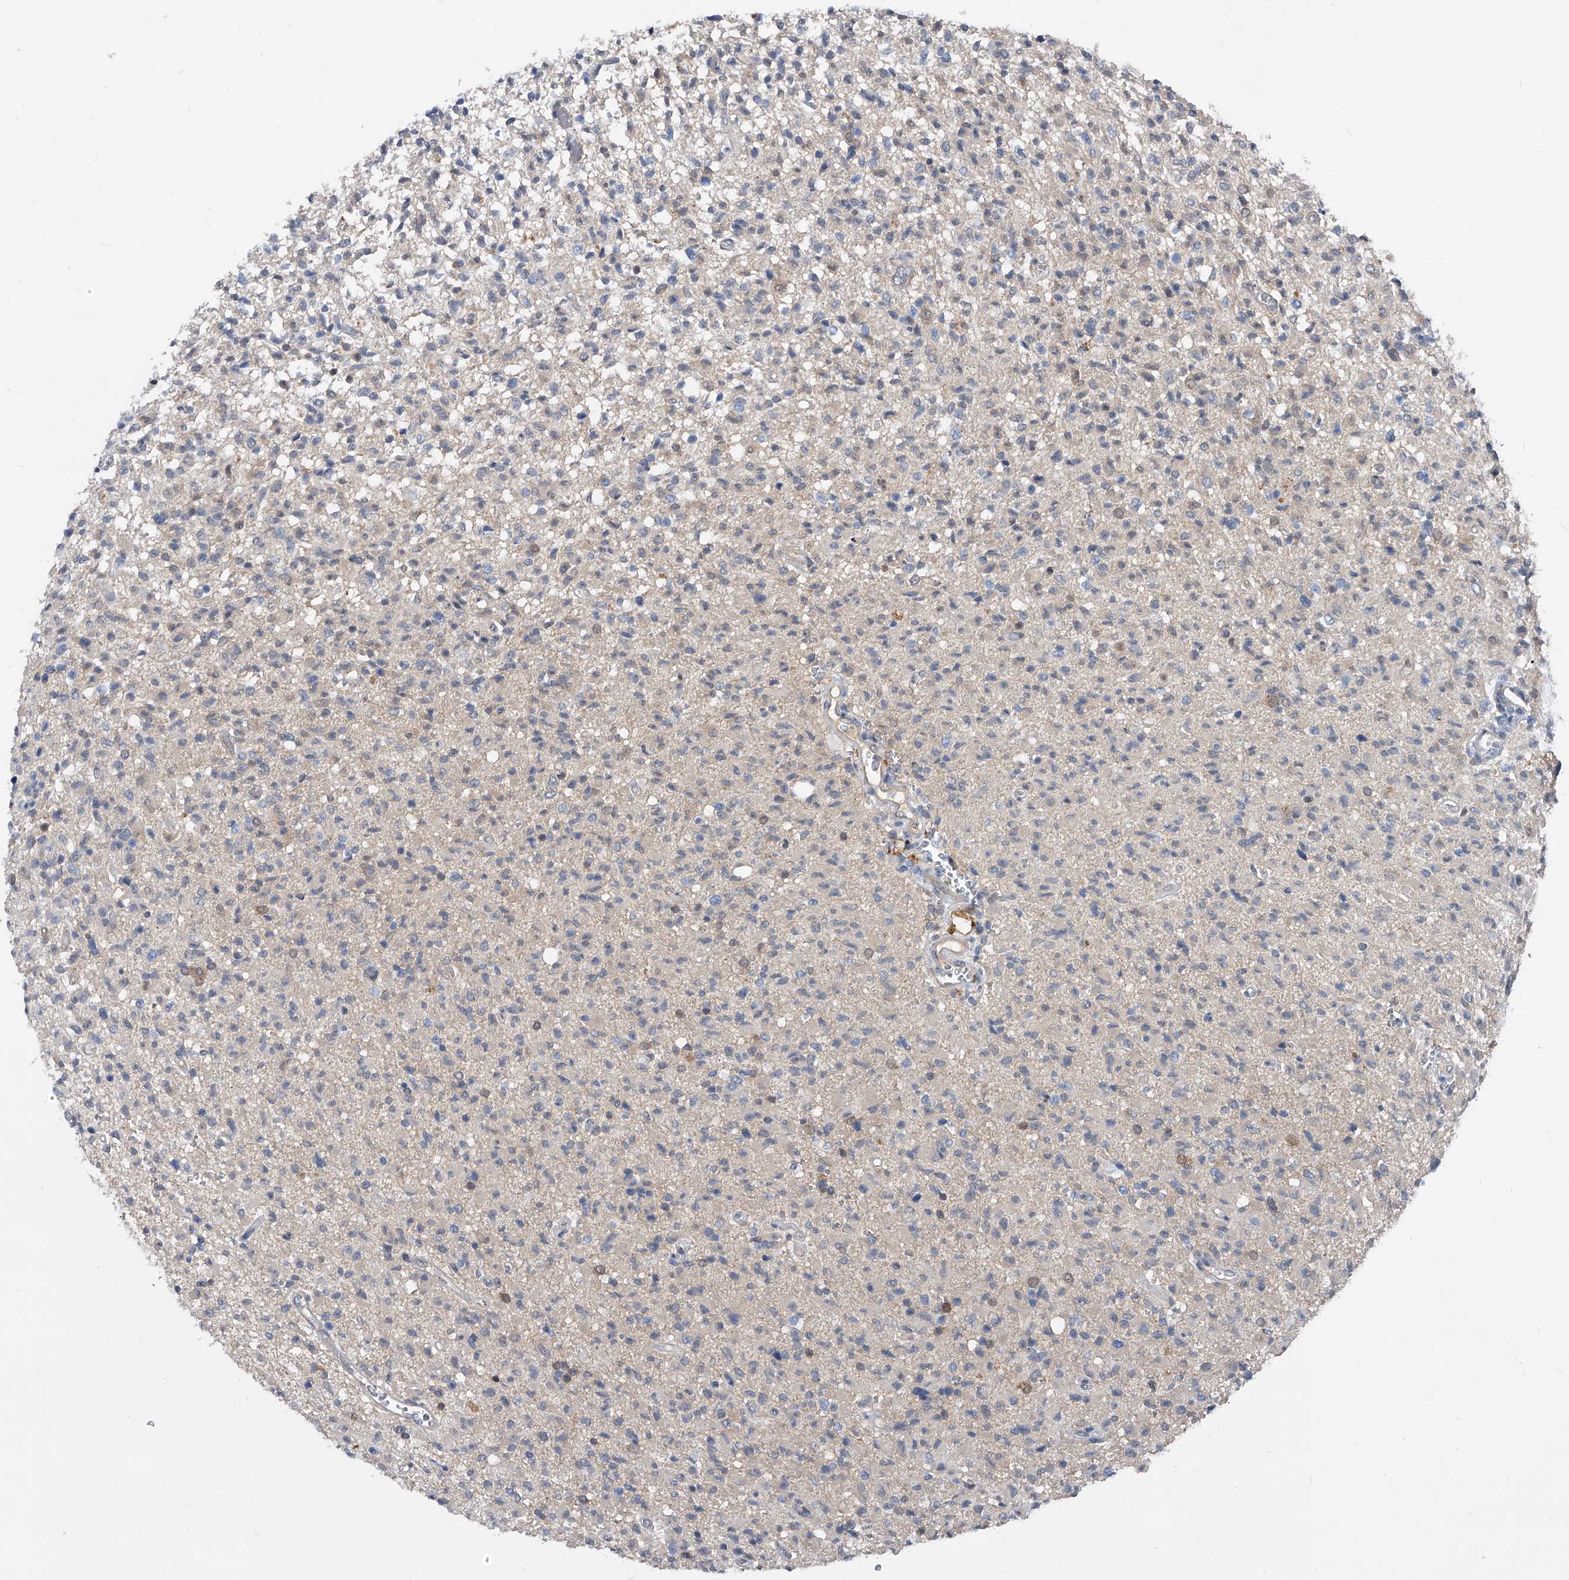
{"staining": {"intensity": "negative", "quantity": "none", "location": "none"}, "tissue": "glioma", "cell_type": "Tumor cells", "image_type": "cancer", "snomed": [{"axis": "morphology", "description": "Glioma, malignant, High grade"}, {"axis": "topography", "description": "Brain"}], "caption": "Immunohistochemistry (IHC) of glioma shows no expression in tumor cells.", "gene": "MAP2K6", "patient": {"sex": "female", "age": 57}}